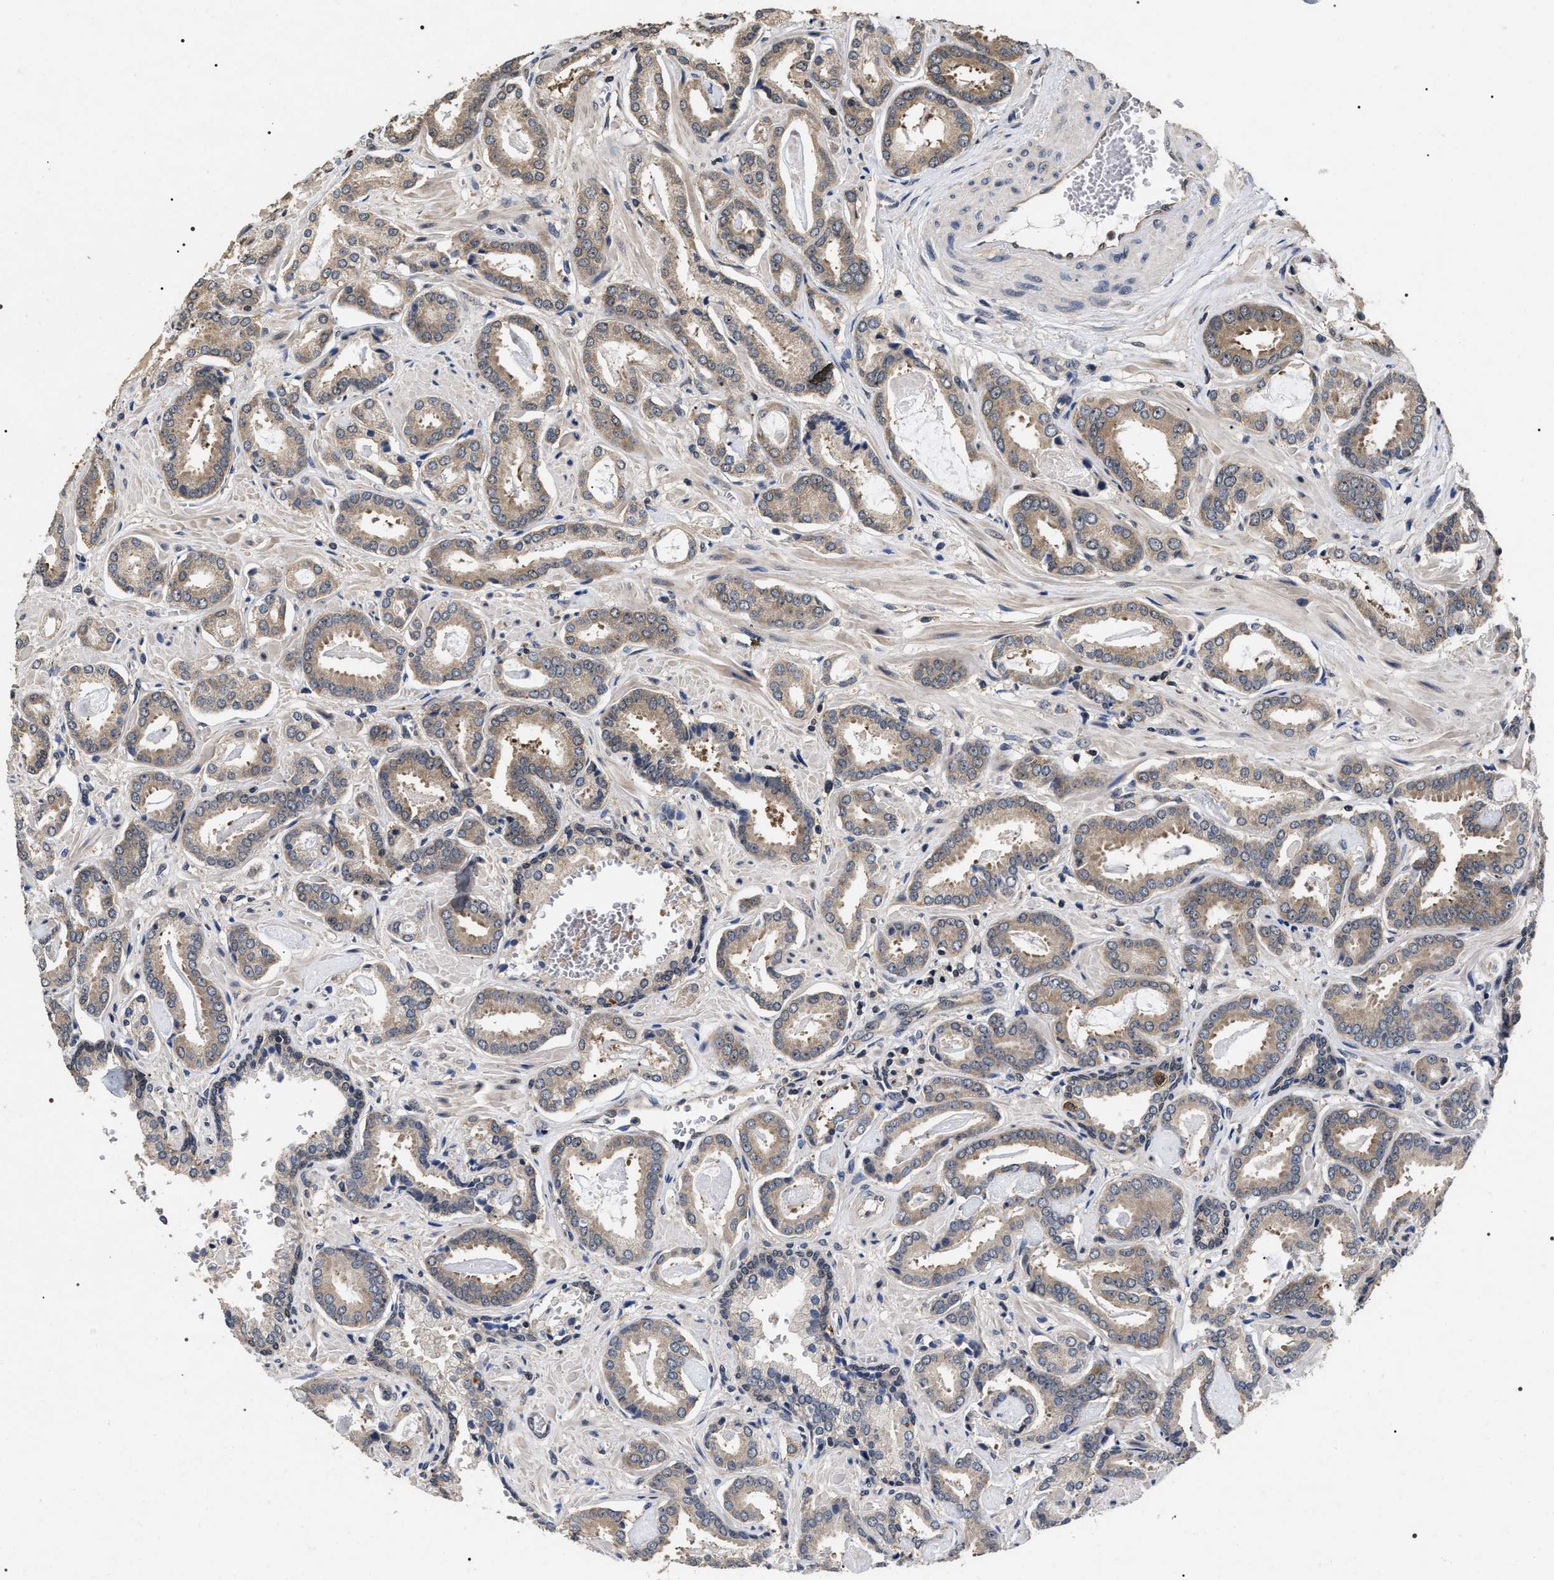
{"staining": {"intensity": "weak", "quantity": ">75%", "location": "cytoplasmic/membranous"}, "tissue": "prostate cancer", "cell_type": "Tumor cells", "image_type": "cancer", "snomed": [{"axis": "morphology", "description": "Adenocarcinoma, Low grade"}, {"axis": "topography", "description": "Prostate"}], "caption": "Immunohistochemical staining of prostate adenocarcinoma (low-grade) demonstrates low levels of weak cytoplasmic/membranous protein staining in about >75% of tumor cells.", "gene": "UPF3A", "patient": {"sex": "male", "age": 53}}